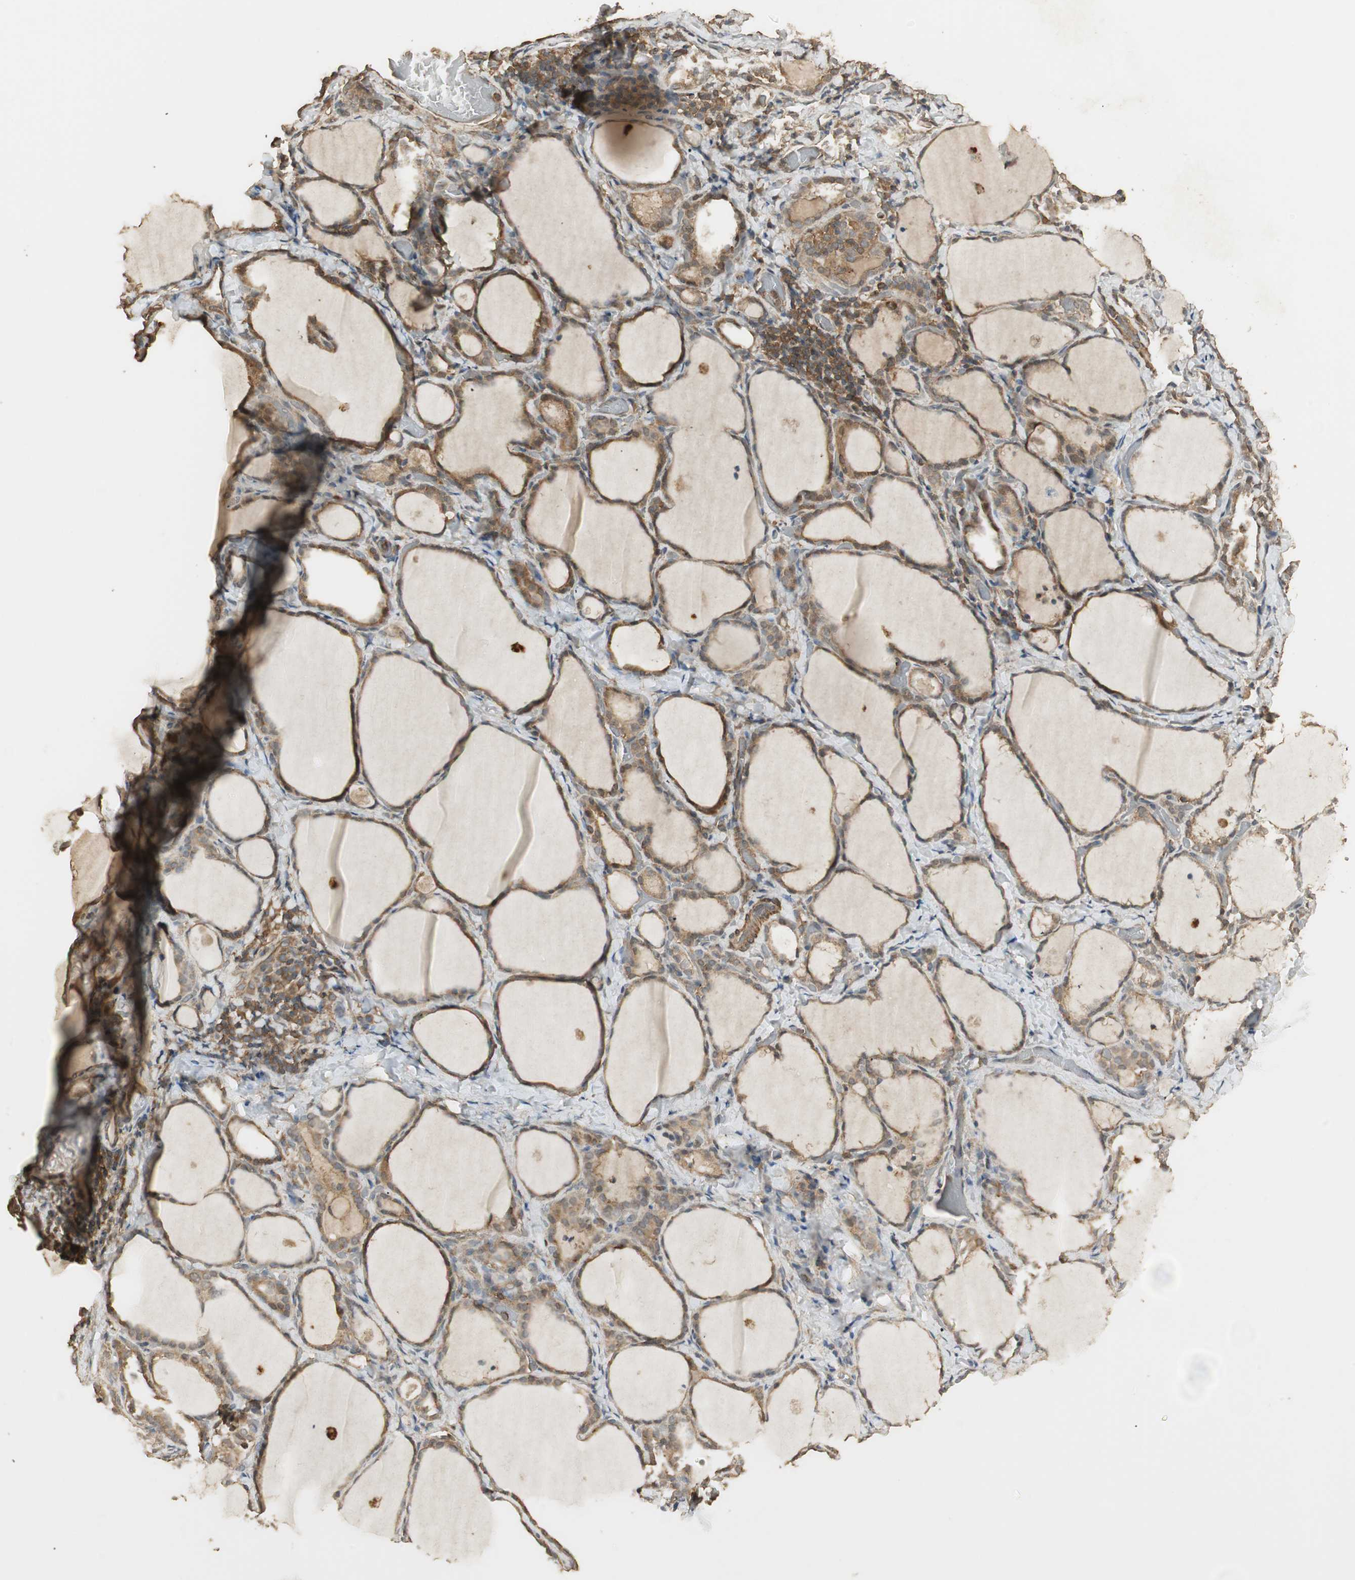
{"staining": {"intensity": "moderate", "quantity": "25%-75%", "location": "cytoplasmic/membranous"}, "tissue": "thyroid gland", "cell_type": "Glandular cells", "image_type": "normal", "snomed": [{"axis": "morphology", "description": "Normal tissue, NOS"}, {"axis": "morphology", "description": "Papillary adenocarcinoma, NOS"}, {"axis": "topography", "description": "Thyroid gland"}], "caption": "Protein staining exhibits moderate cytoplasmic/membranous positivity in about 25%-75% of glandular cells in normal thyroid gland.", "gene": "USP2", "patient": {"sex": "female", "age": 30}}